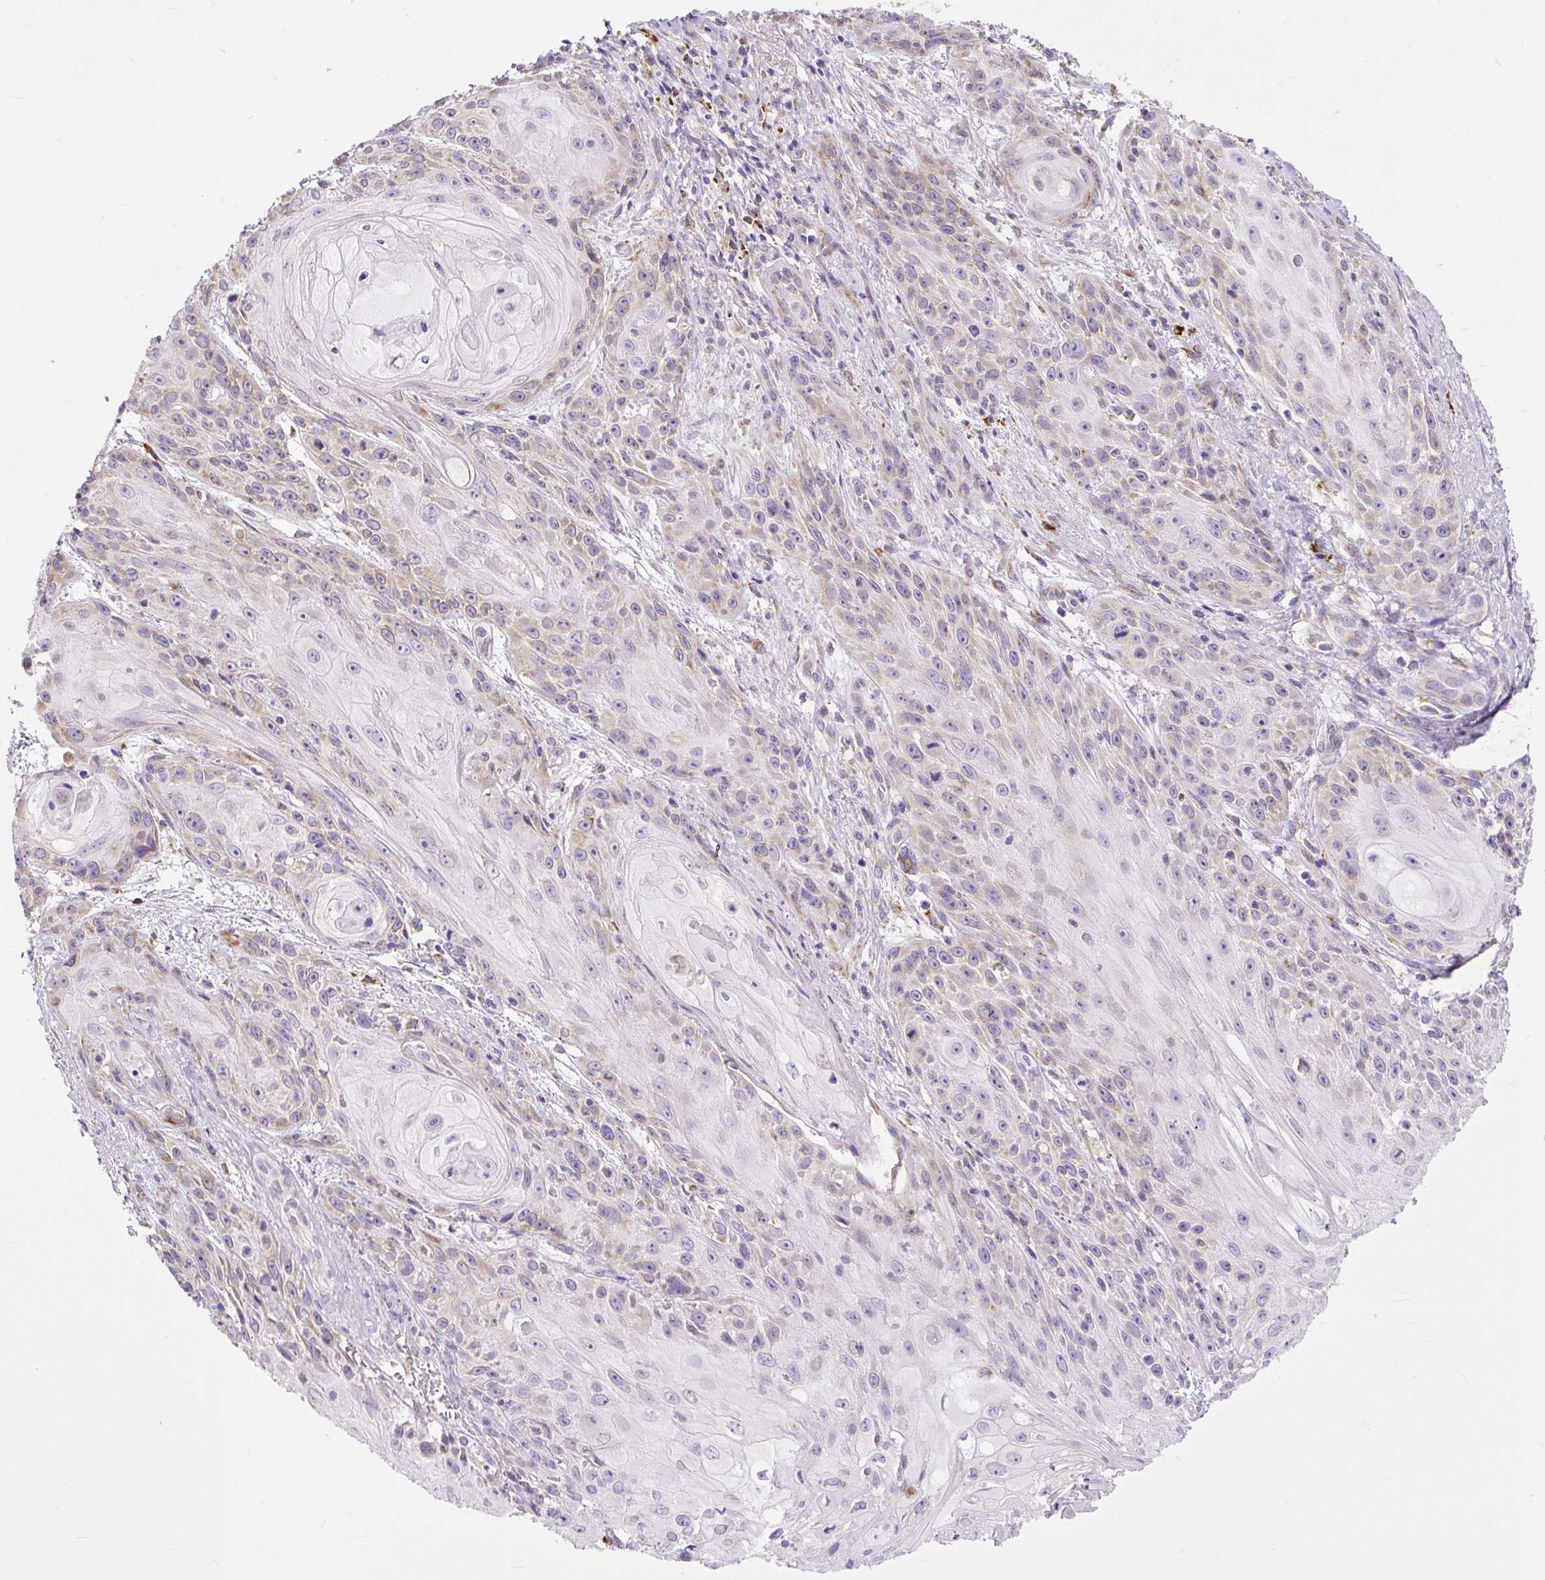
{"staining": {"intensity": "weak", "quantity": "25%-75%", "location": "cytoplasmic/membranous"}, "tissue": "skin cancer", "cell_type": "Tumor cells", "image_type": "cancer", "snomed": [{"axis": "morphology", "description": "Squamous cell carcinoma, NOS"}, {"axis": "topography", "description": "Skin"}, {"axis": "topography", "description": "Vulva"}], "caption": "Brown immunohistochemical staining in squamous cell carcinoma (skin) shows weak cytoplasmic/membranous staining in approximately 25%-75% of tumor cells. (Brightfield microscopy of DAB IHC at high magnification).", "gene": "DDOST", "patient": {"sex": "female", "age": 76}}